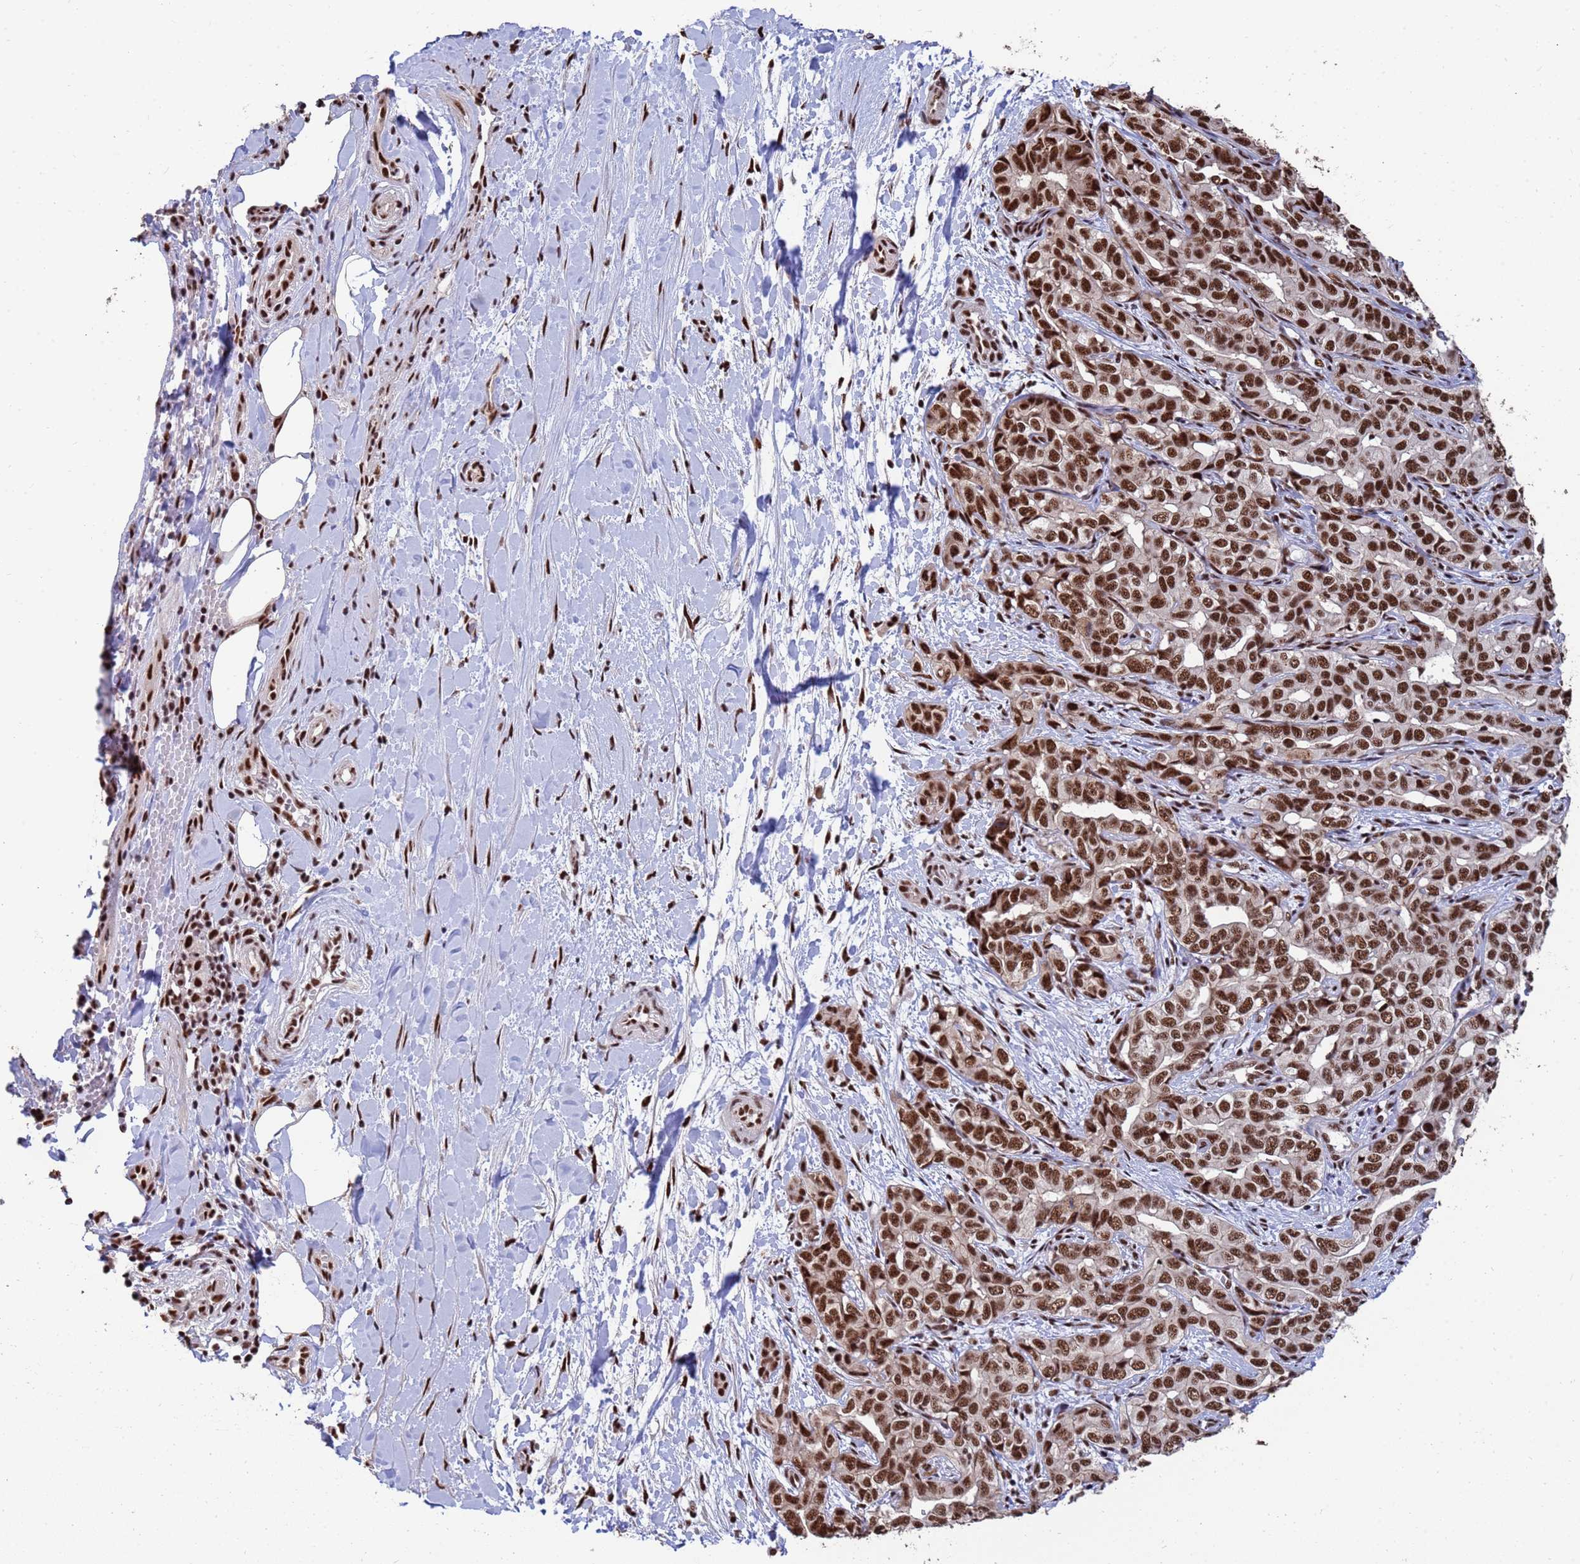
{"staining": {"intensity": "strong", "quantity": ">75%", "location": "nuclear"}, "tissue": "liver cancer", "cell_type": "Tumor cells", "image_type": "cancer", "snomed": [{"axis": "morphology", "description": "Cholangiocarcinoma"}, {"axis": "topography", "description": "Liver"}], "caption": "Strong nuclear expression is present in about >75% of tumor cells in liver cancer.", "gene": "SF3B2", "patient": {"sex": "male", "age": 59}}